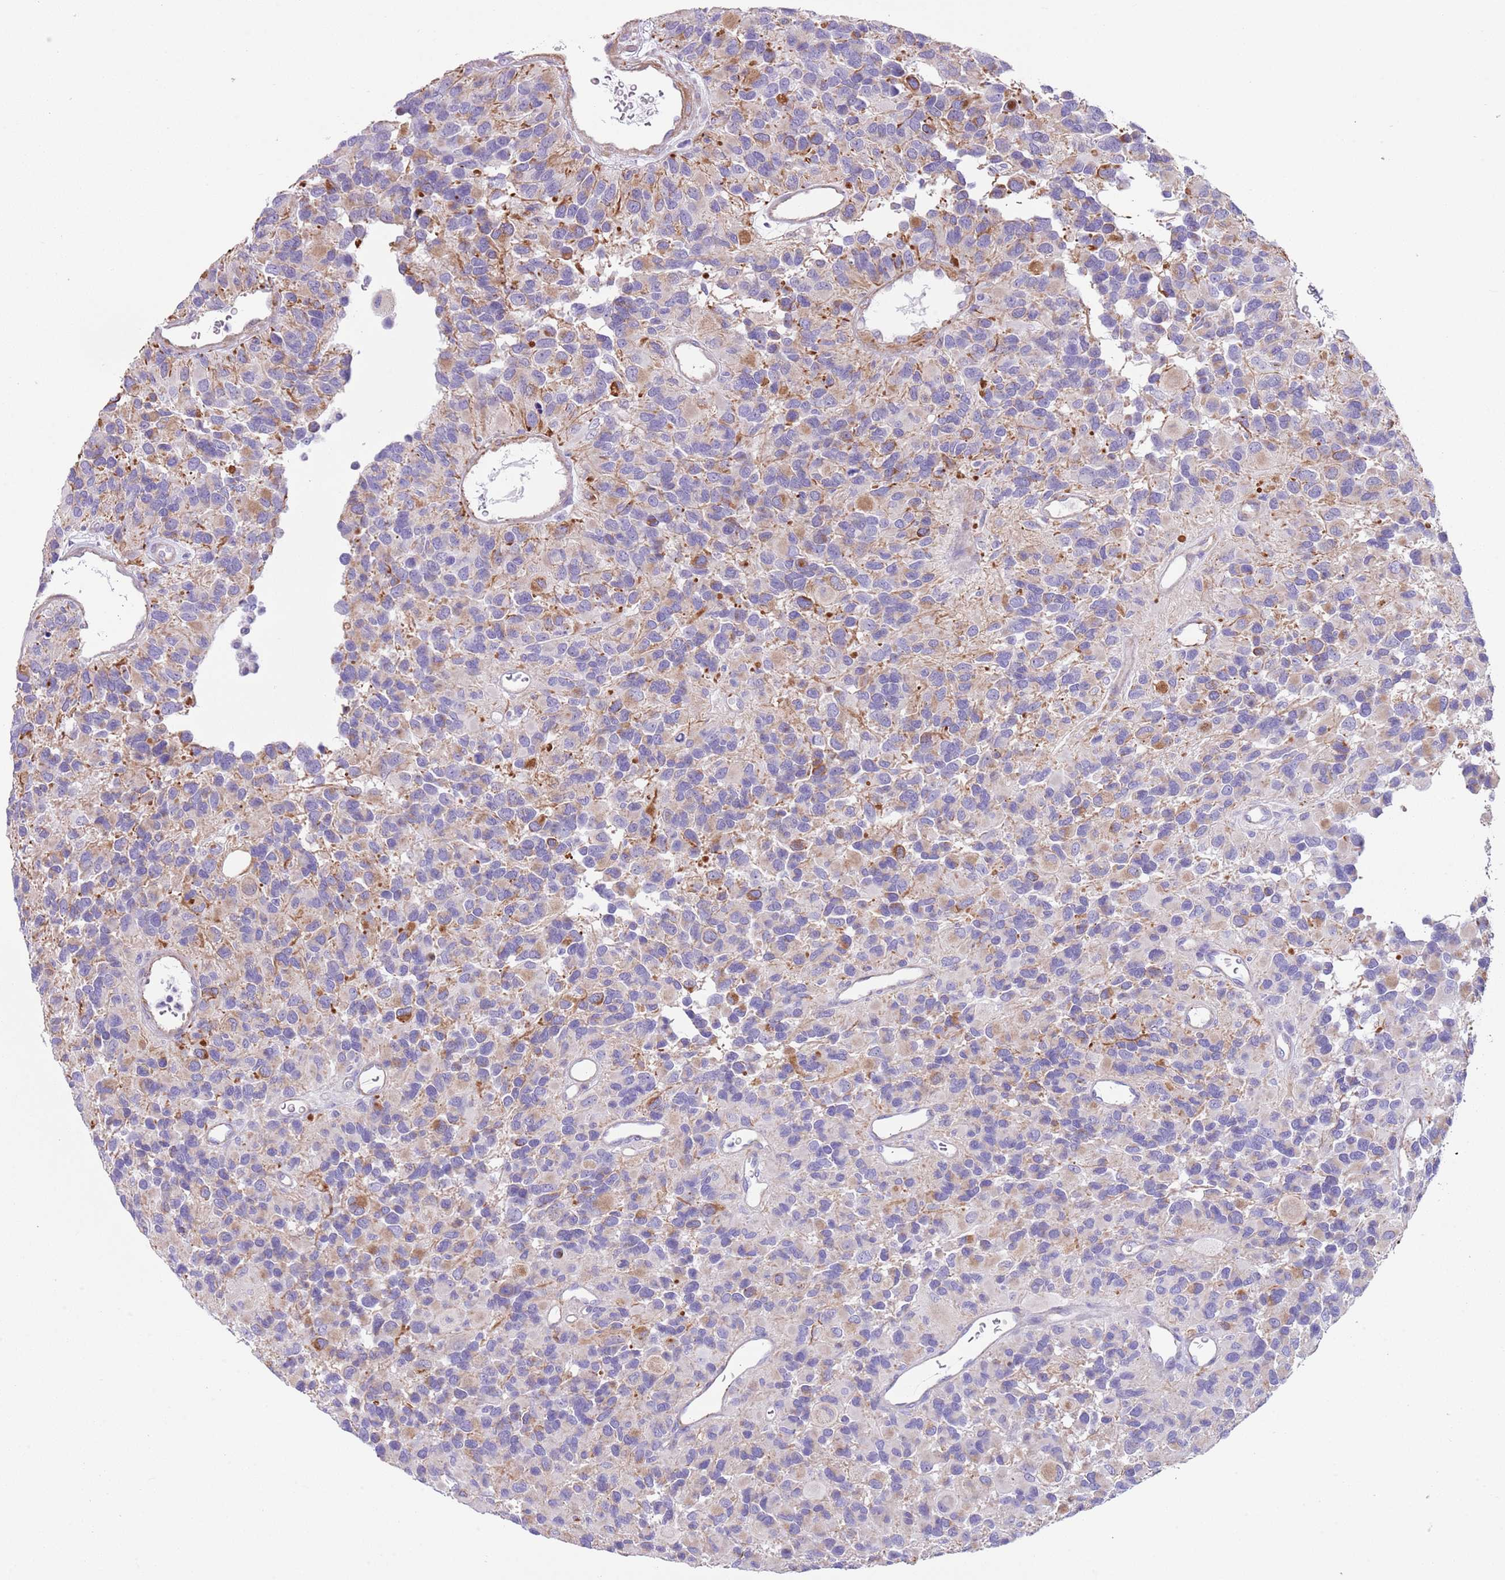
{"staining": {"intensity": "moderate", "quantity": "<25%", "location": "cytoplasmic/membranous"}, "tissue": "glioma", "cell_type": "Tumor cells", "image_type": "cancer", "snomed": [{"axis": "morphology", "description": "Glioma, malignant, High grade"}, {"axis": "topography", "description": "Brain"}], "caption": "Brown immunohistochemical staining in malignant glioma (high-grade) reveals moderate cytoplasmic/membranous positivity in about <25% of tumor cells. (DAB = brown stain, brightfield microscopy at high magnification).", "gene": "TSGA13", "patient": {"sex": "male", "age": 77}}